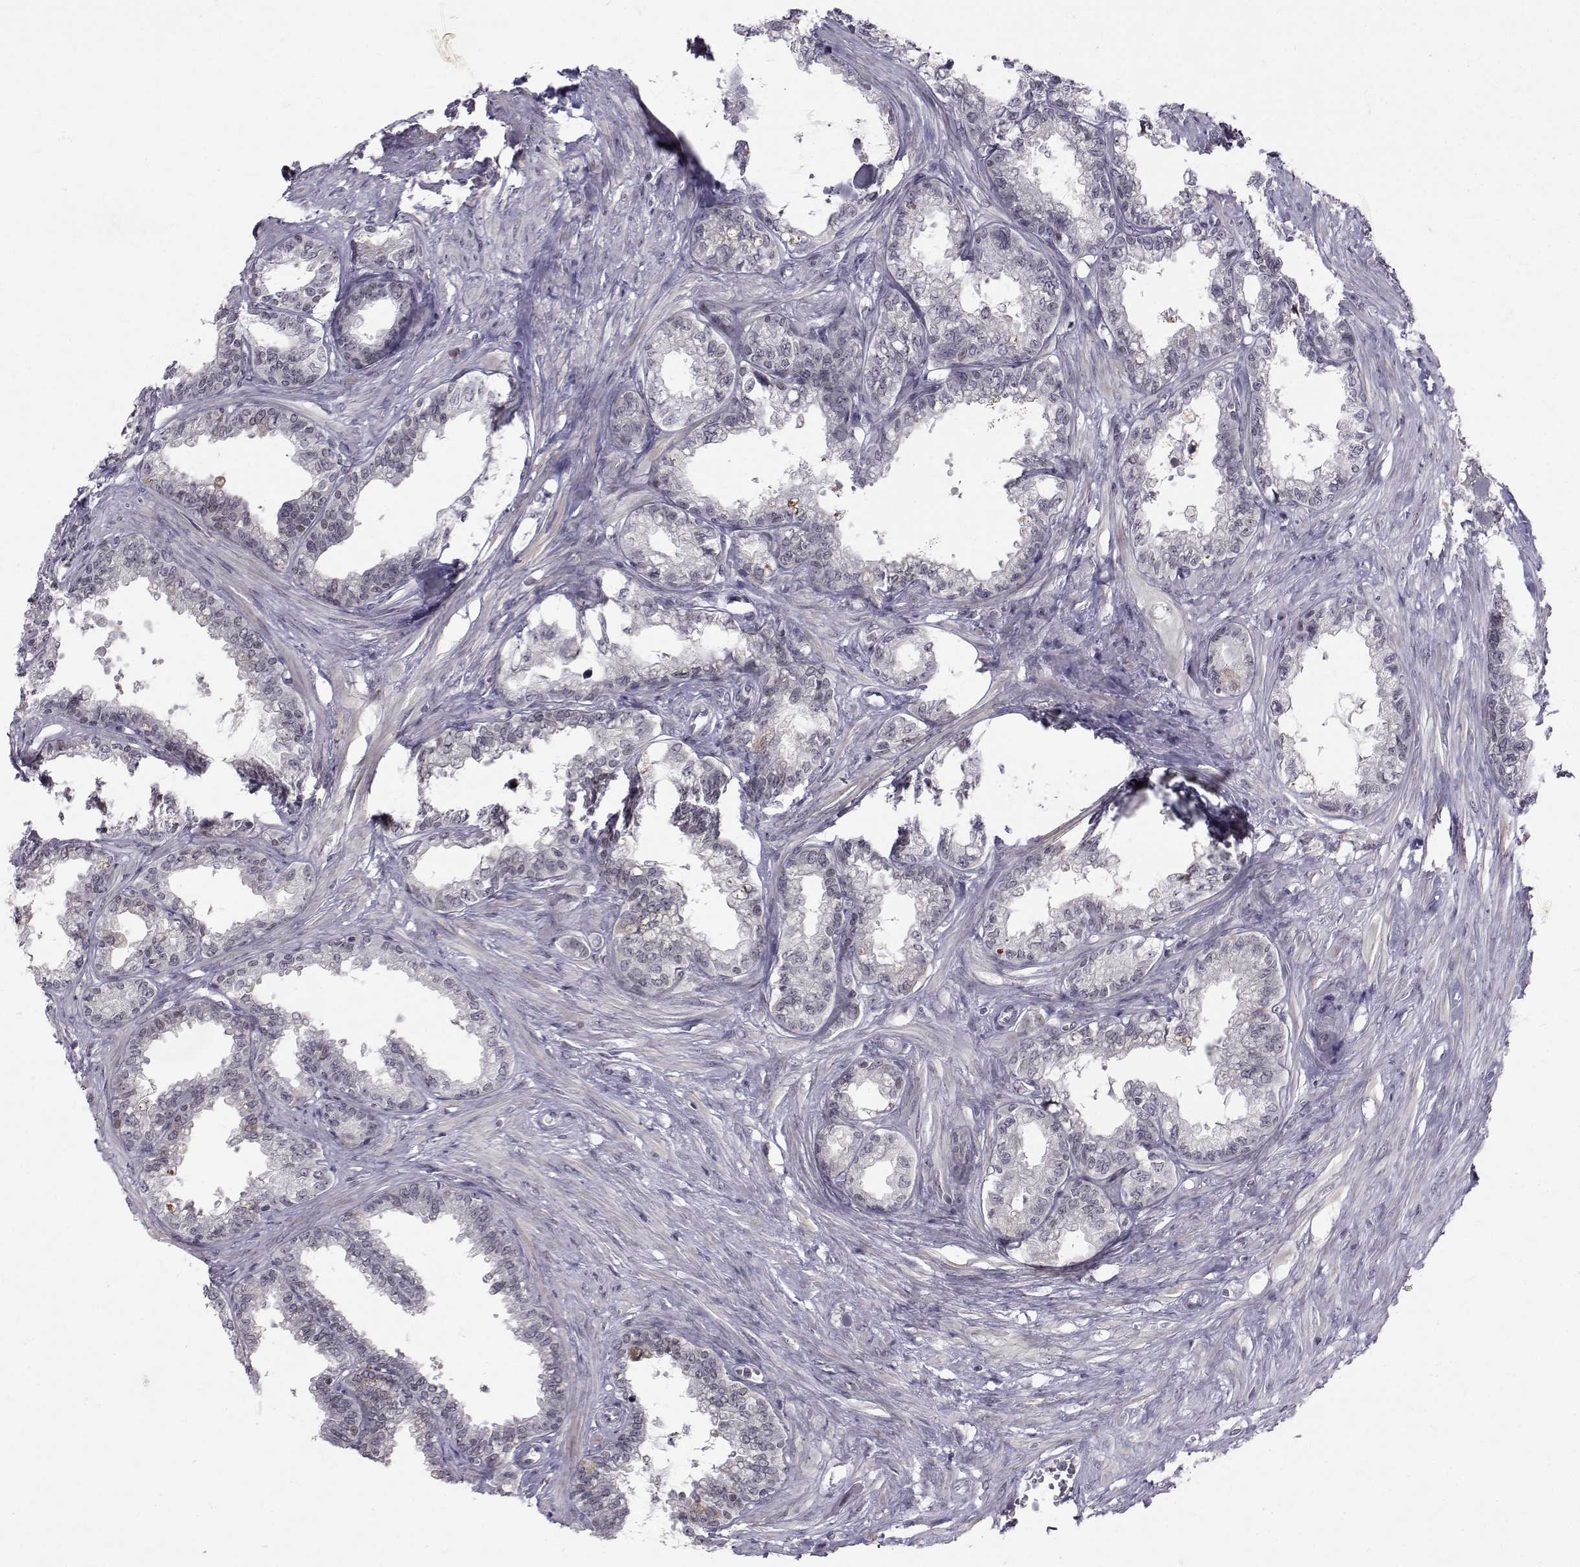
{"staining": {"intensity": "negative", "quantity": "none", "location": "none"}, "tissue": "seminal vesicle", "cell_type": "Glandular cells", "image_type": "normal", "snomed": [{"axis": "morphology", "description": "Normal tissue, NOS"}, {"axis": "morphology", "description": "Urothelial carcinoma, NOS"}, {"axis": "topography", "description": "Urinary bladder"}, {"axis": "topography", "description": "Seminal veicle"}], "caption": "A photomicrograph of human seminal vesicle is negative for staining in glandular cells. (DAB immunohistochemistry (IHC), high magnification).", "gene": "MARCHF4", "patient": {"sex": "male", "age": 76}}